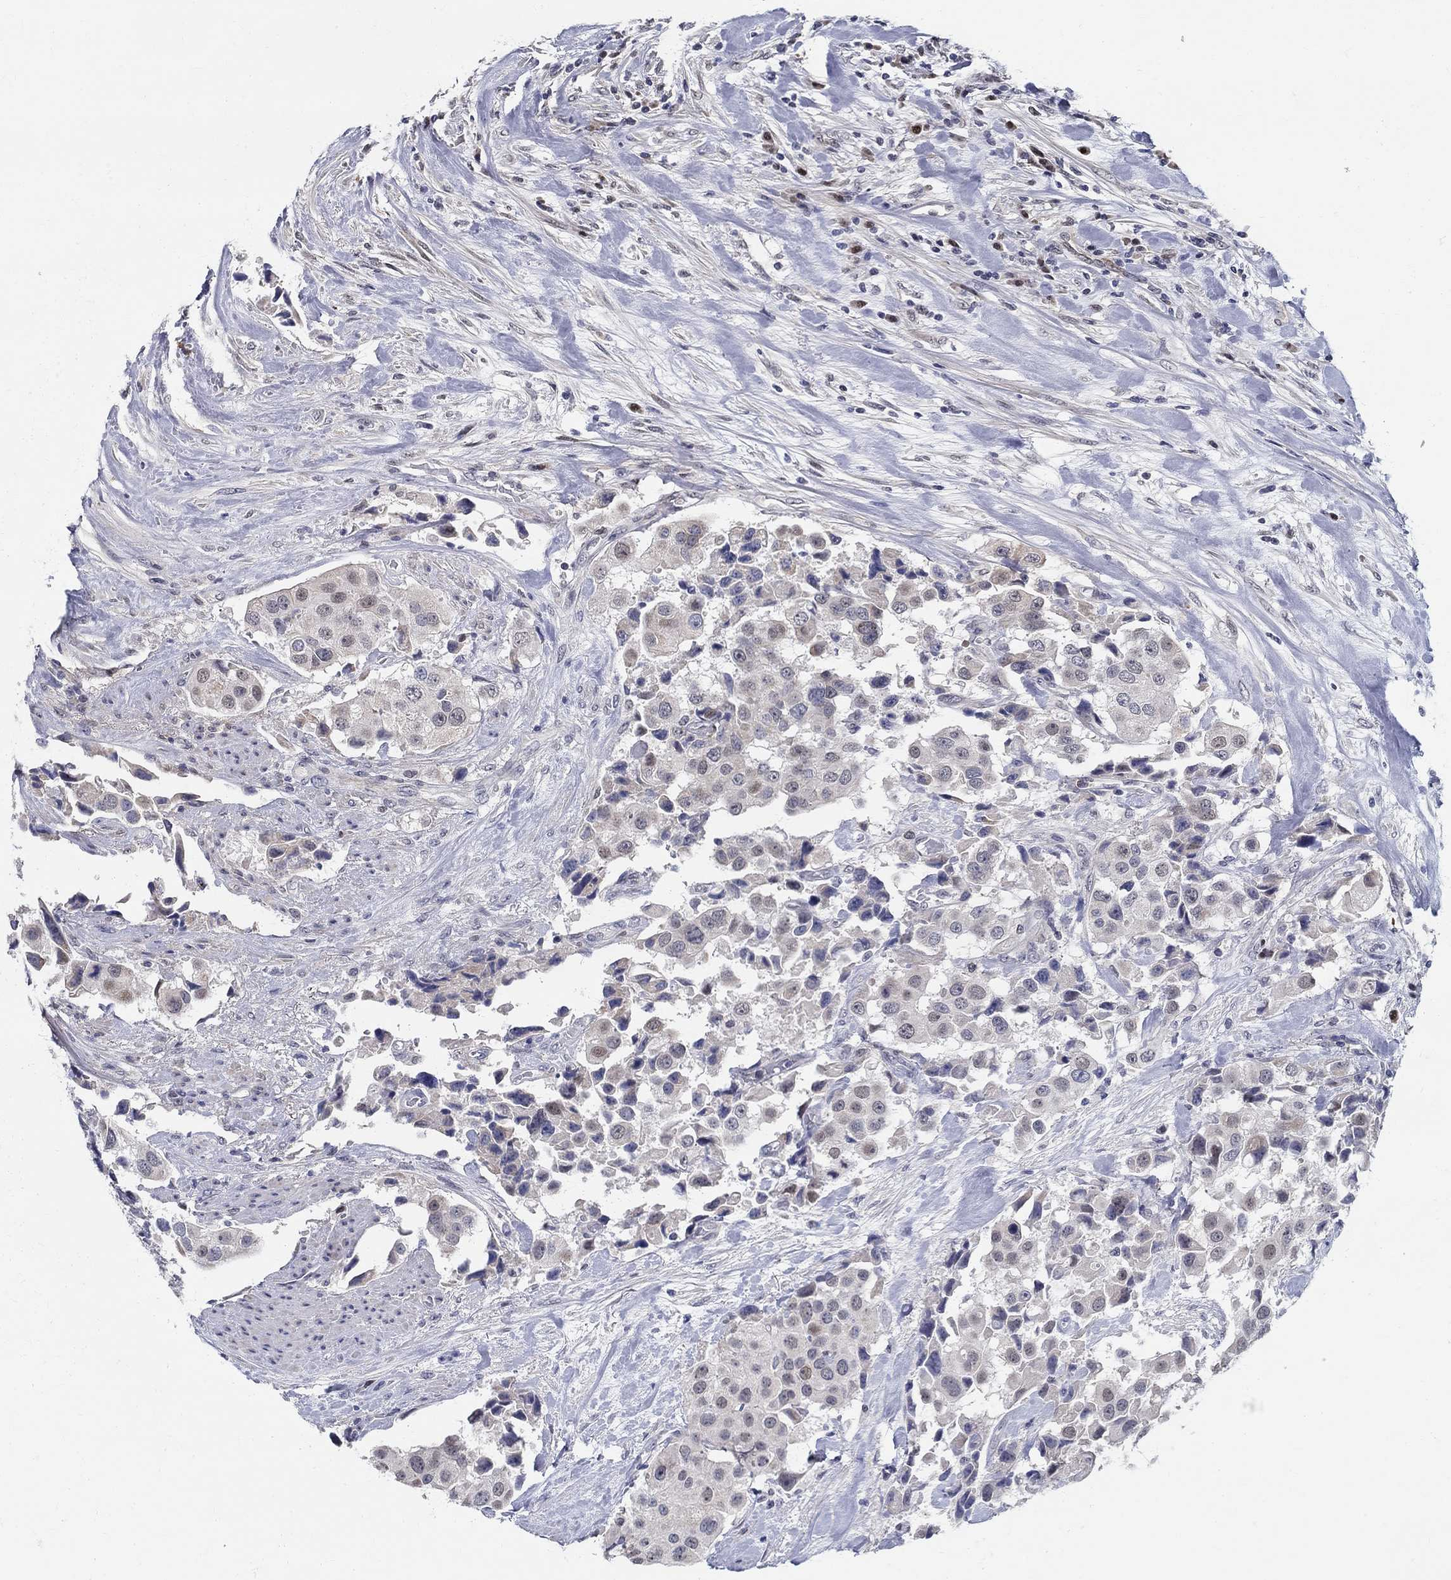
{"staining": {"intensity": "weak", "quantity": "<25%", "location": "nuclear"}, "tissue": "urothelial cancer", "cell_type": "Tumor cells", "image_type": "cancer", "snomed": [{"axis": "morphology", "description": "Urothelial carcinoma, High grade"}, {"axis": "topography", "description": "Urinary bladder"}], "caption": "A high-resolution photomicrograph shows immunohistochemistry staining of urothelial carcinoma (high-grade), which displays no significant positivity in tumor cells. (DAB (3,3'-diaminobenzidine) immunohistochemistry (IHC) visualized using brightfield microscopy, high magnification).", "gene": "C16orf46", "patient": {"sex": "female", "age": 64}}